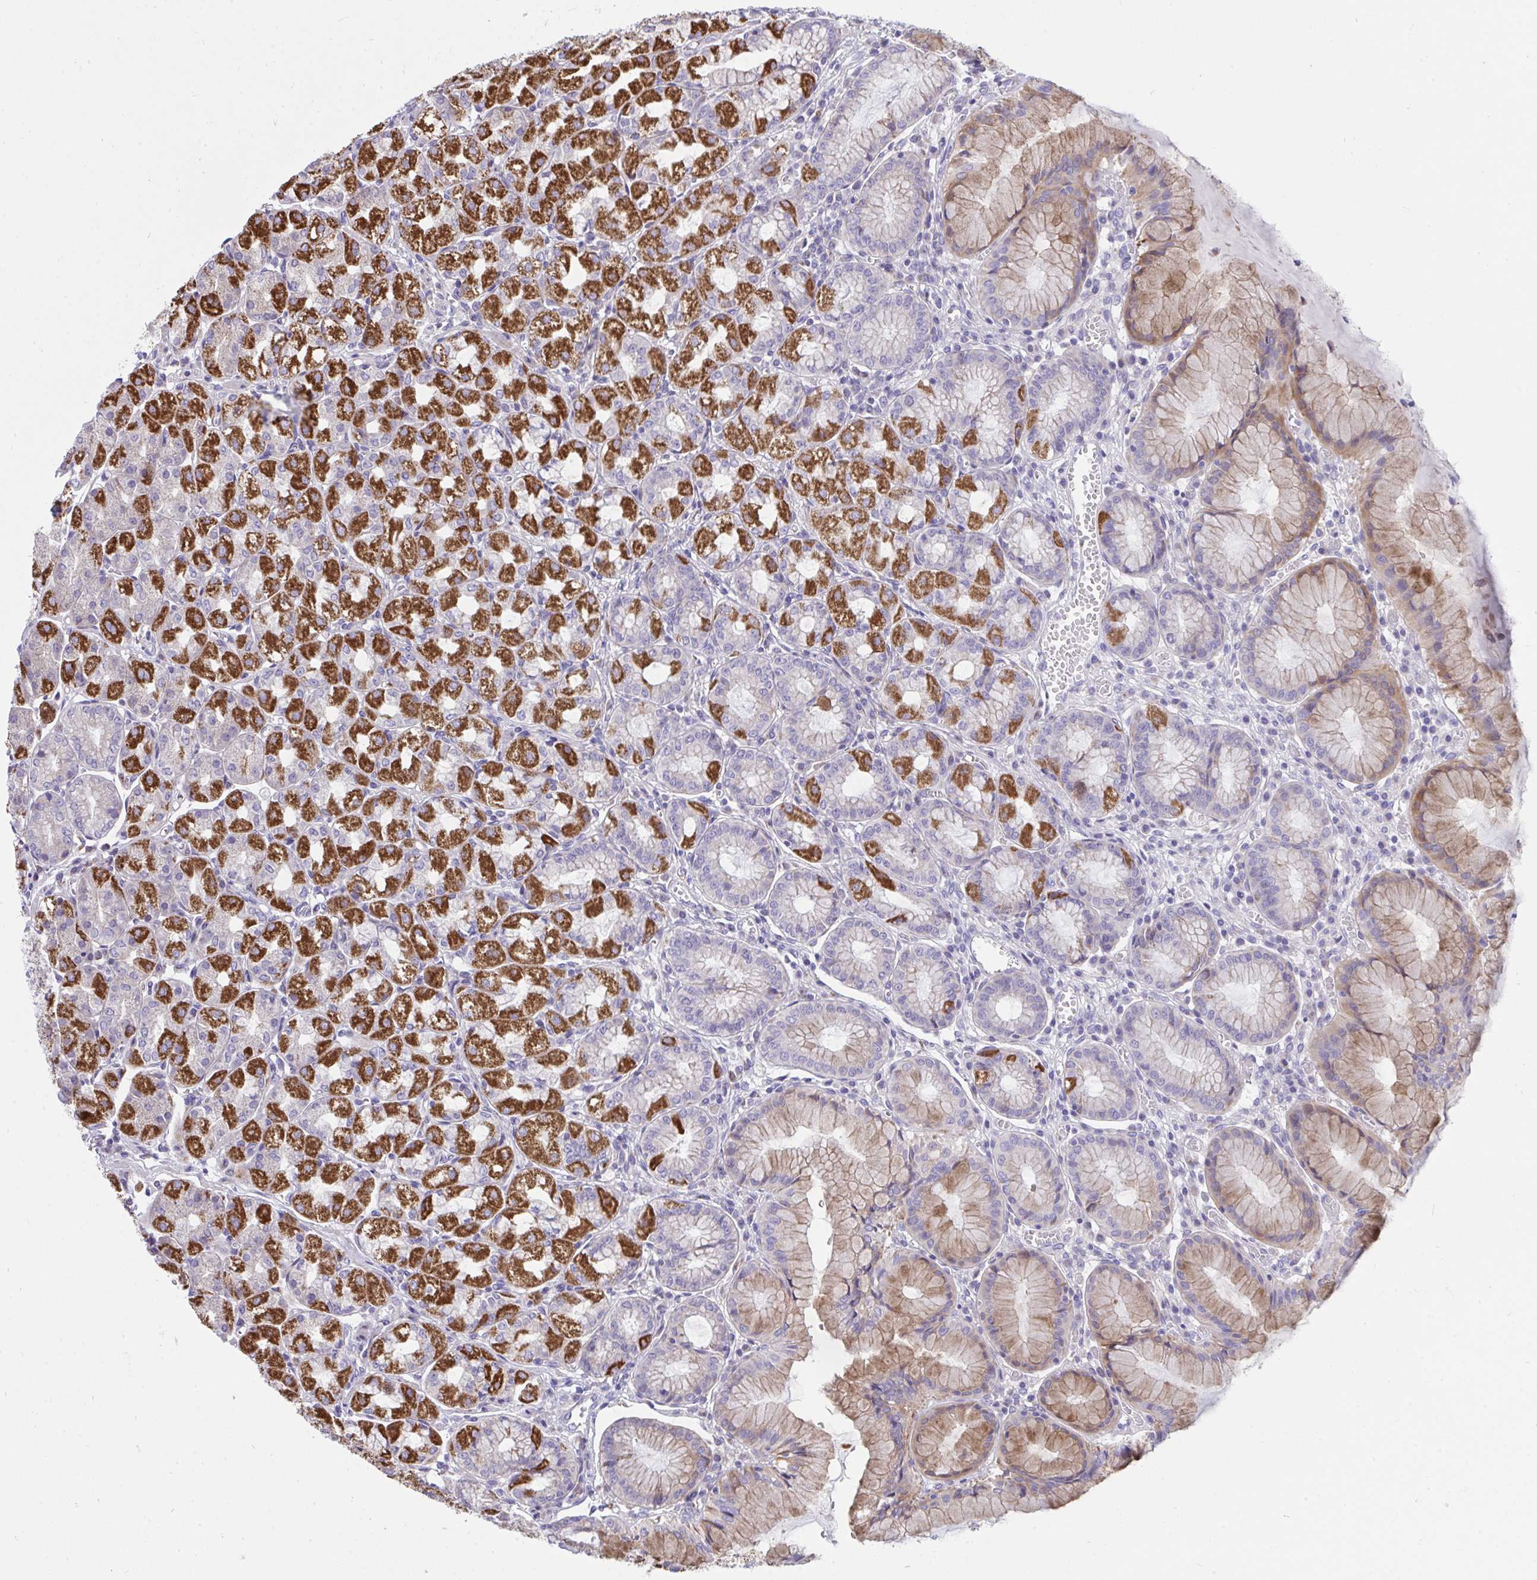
{"staining": {"intensity": "strong", "quantity": "25%-75%", "location": "cytoplasmic/membranous"}, "tissue": "stomach", "cell_type": "Glandular cells", "image_type": "normal", "snomed": [{"axis": "morphology", "description": "Normal tissue, NOS"}, {"axis": "topography", "description": "Stomach"}], "caption": "A micrograph of human stomach stained for a protein displays strong cytoplasmic/membranous brown staining in glandular cells.", "gene": "DTX3", "patient": {"sex": "male", "age": 55}}